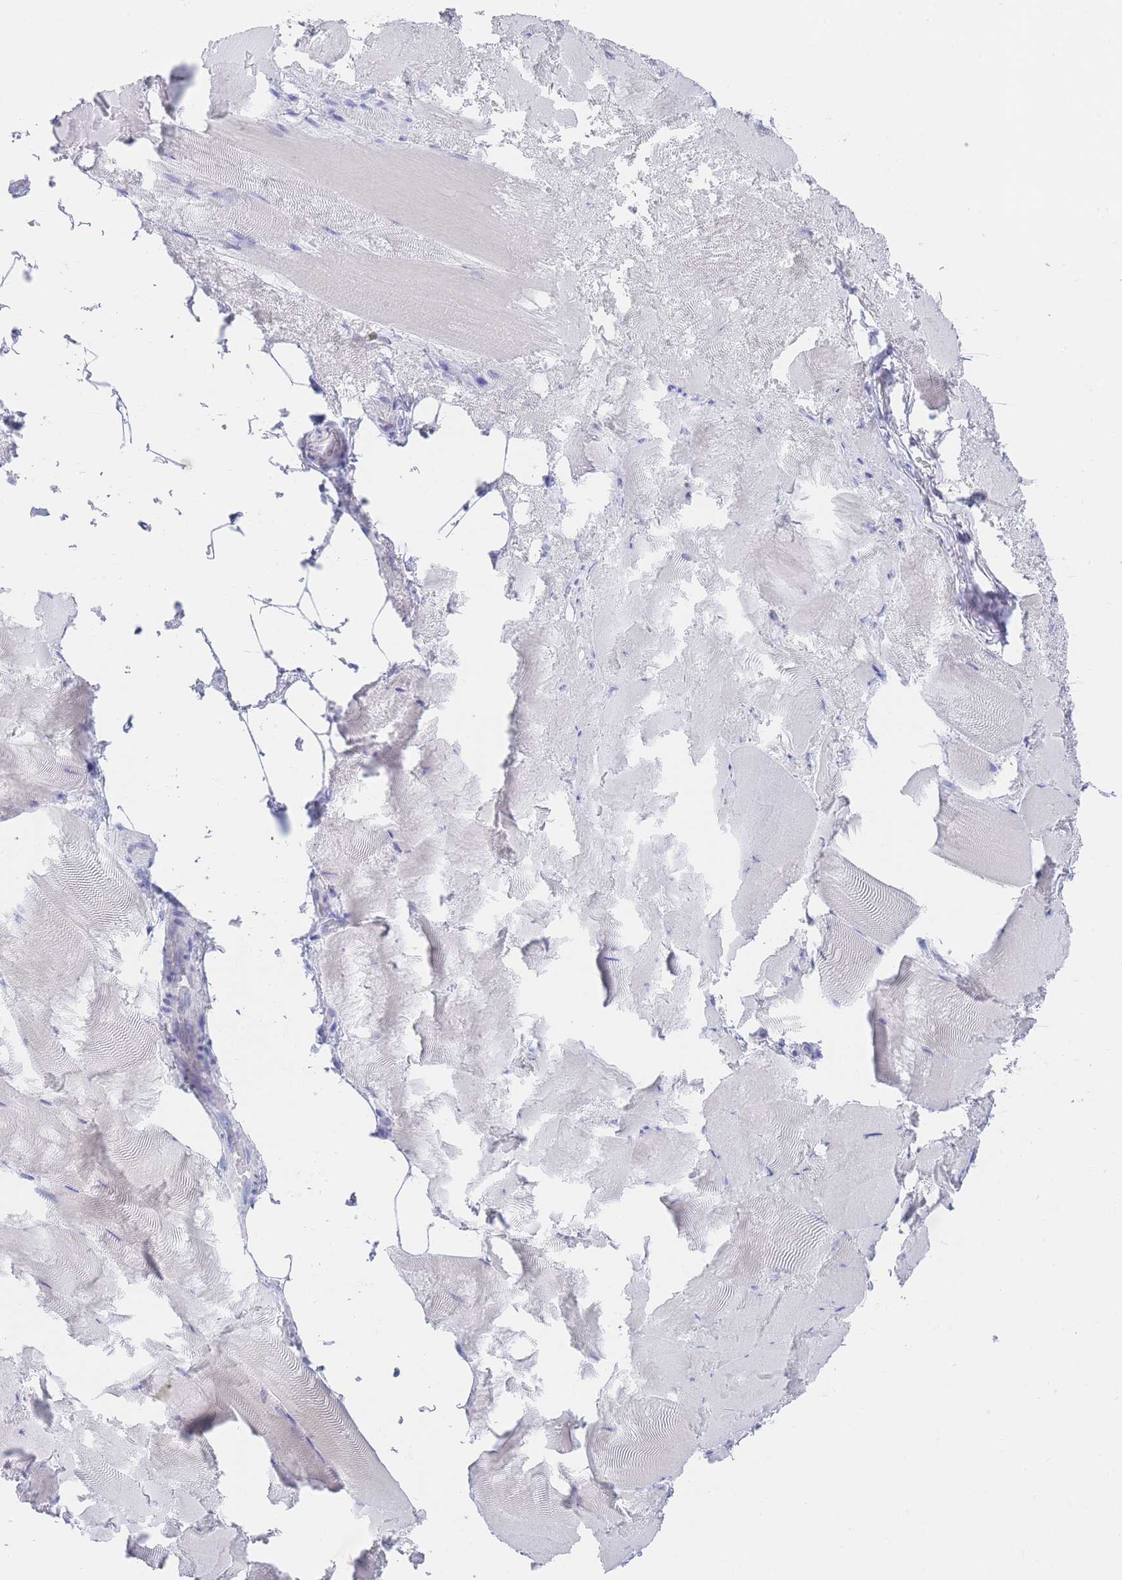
{"staining": {"intensity": "negative", "quantity": "none", "location": "none"}, "tissue": "skeletal muscle", "cell_type": "Myocytes", "image_type": "normal", "snomed": [{"axis": "morphology", "description": "Normal tissue, NOS"}, {"axis": "topography", "description": "Skeletal muscle"}], "caption": "The photomicrograph exhibits no significant positivity in myocytes of skeletal muscle.", "gene": "LRRC37A2", "patient": {"sex": "female", "age": 64}}